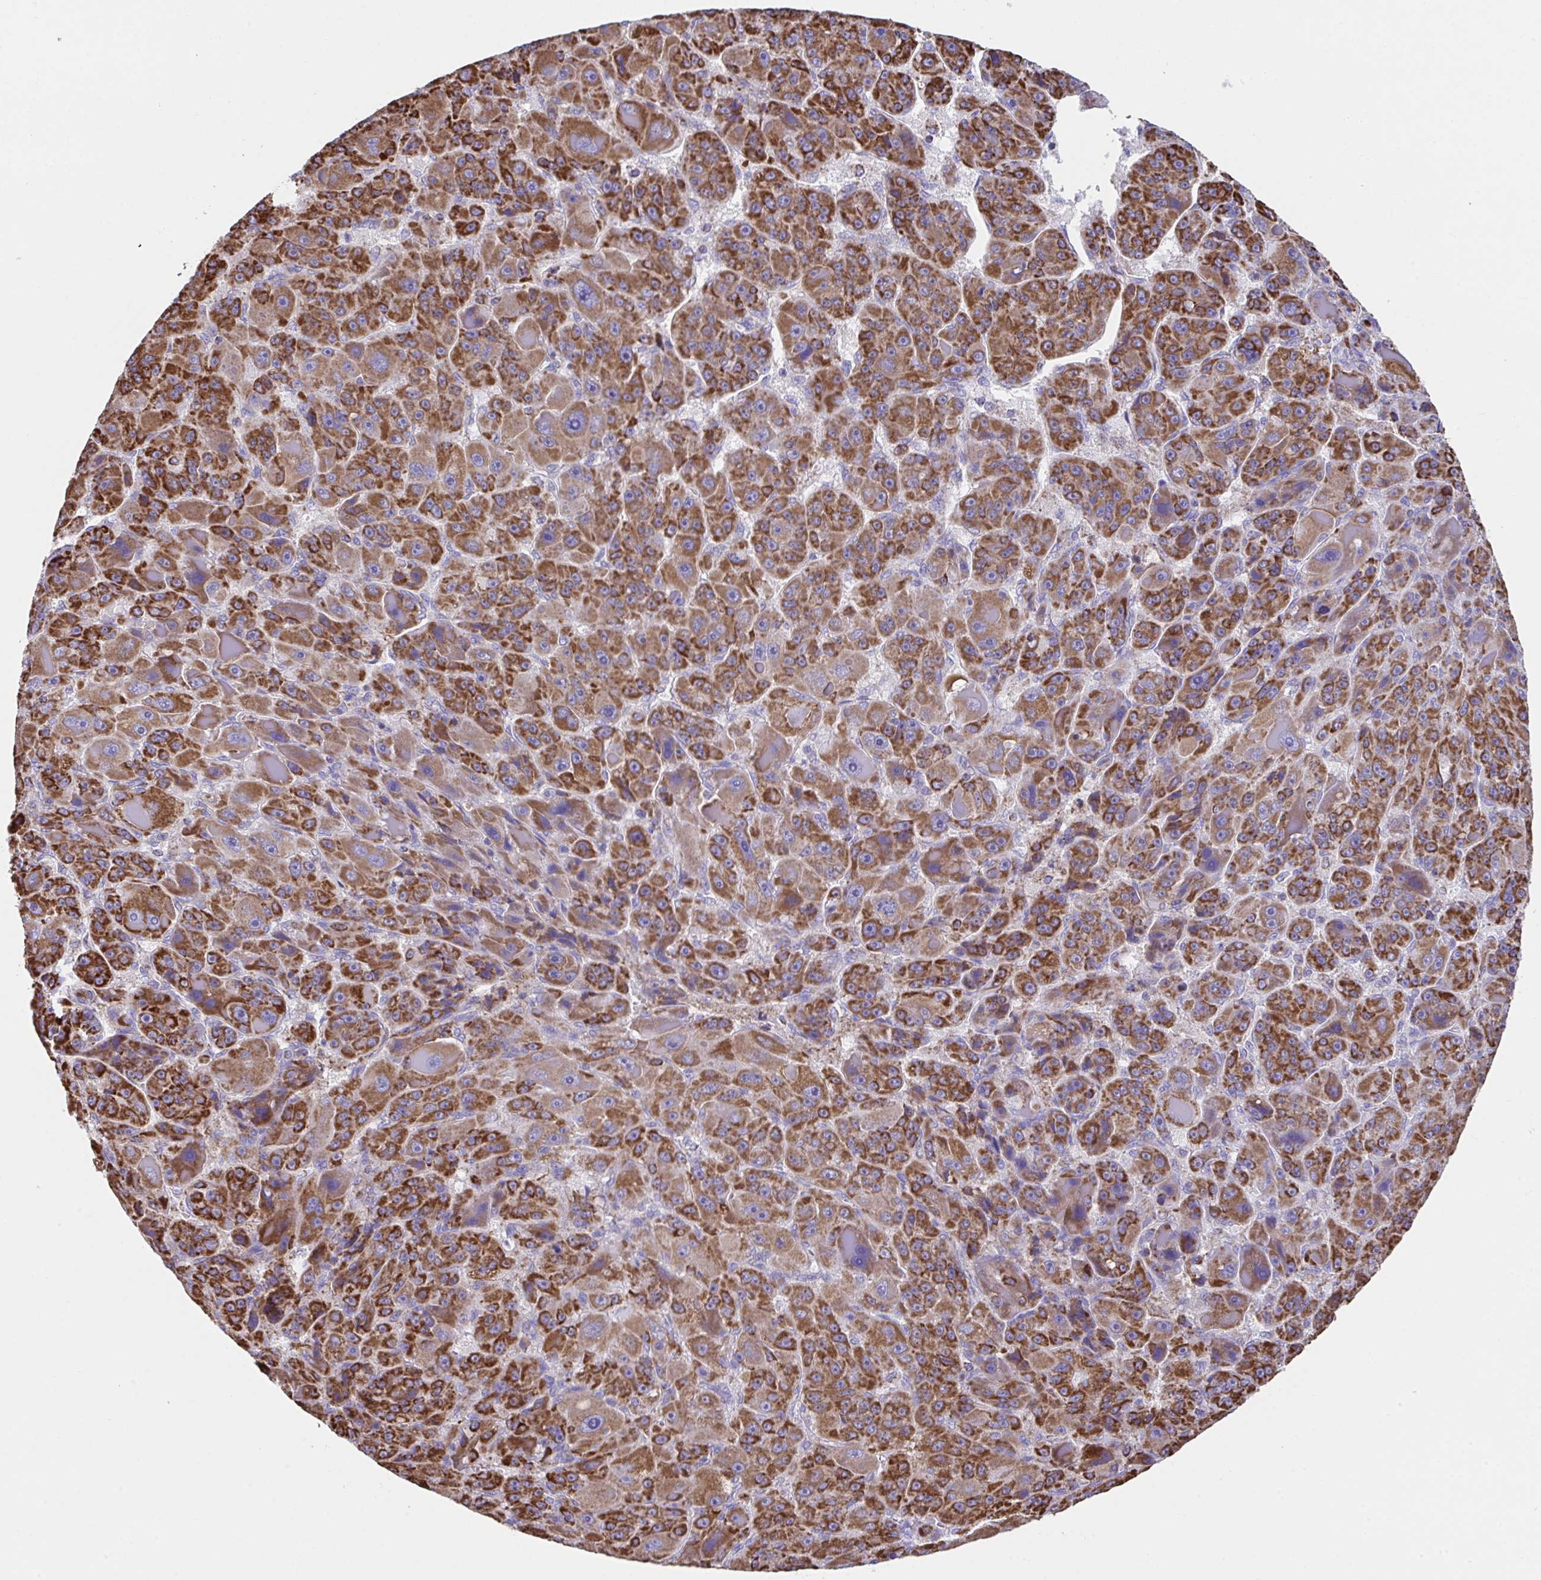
{"staining": {"intensity": "strong", "quantity": ">75%", "location": "cytoplasmic/membranous"}, "tissue": "liver cancer", "cell_type": "Tumor cells", "image_type": "cancer", "snomed": [{"axis": "morphology", "description": "Carcinoma, Hepatocellular, NOS"}, {"axis": "topography", "description": "Liver"}], "caption": "Protein expression by immunohistochemistry (IHC) exhibits strong cytoplasmic/membranous expression in about >75% of tumor cells in liver cancer.", "gene": "PCMTD2", "patient": {"sex": "male", "age": 76}}